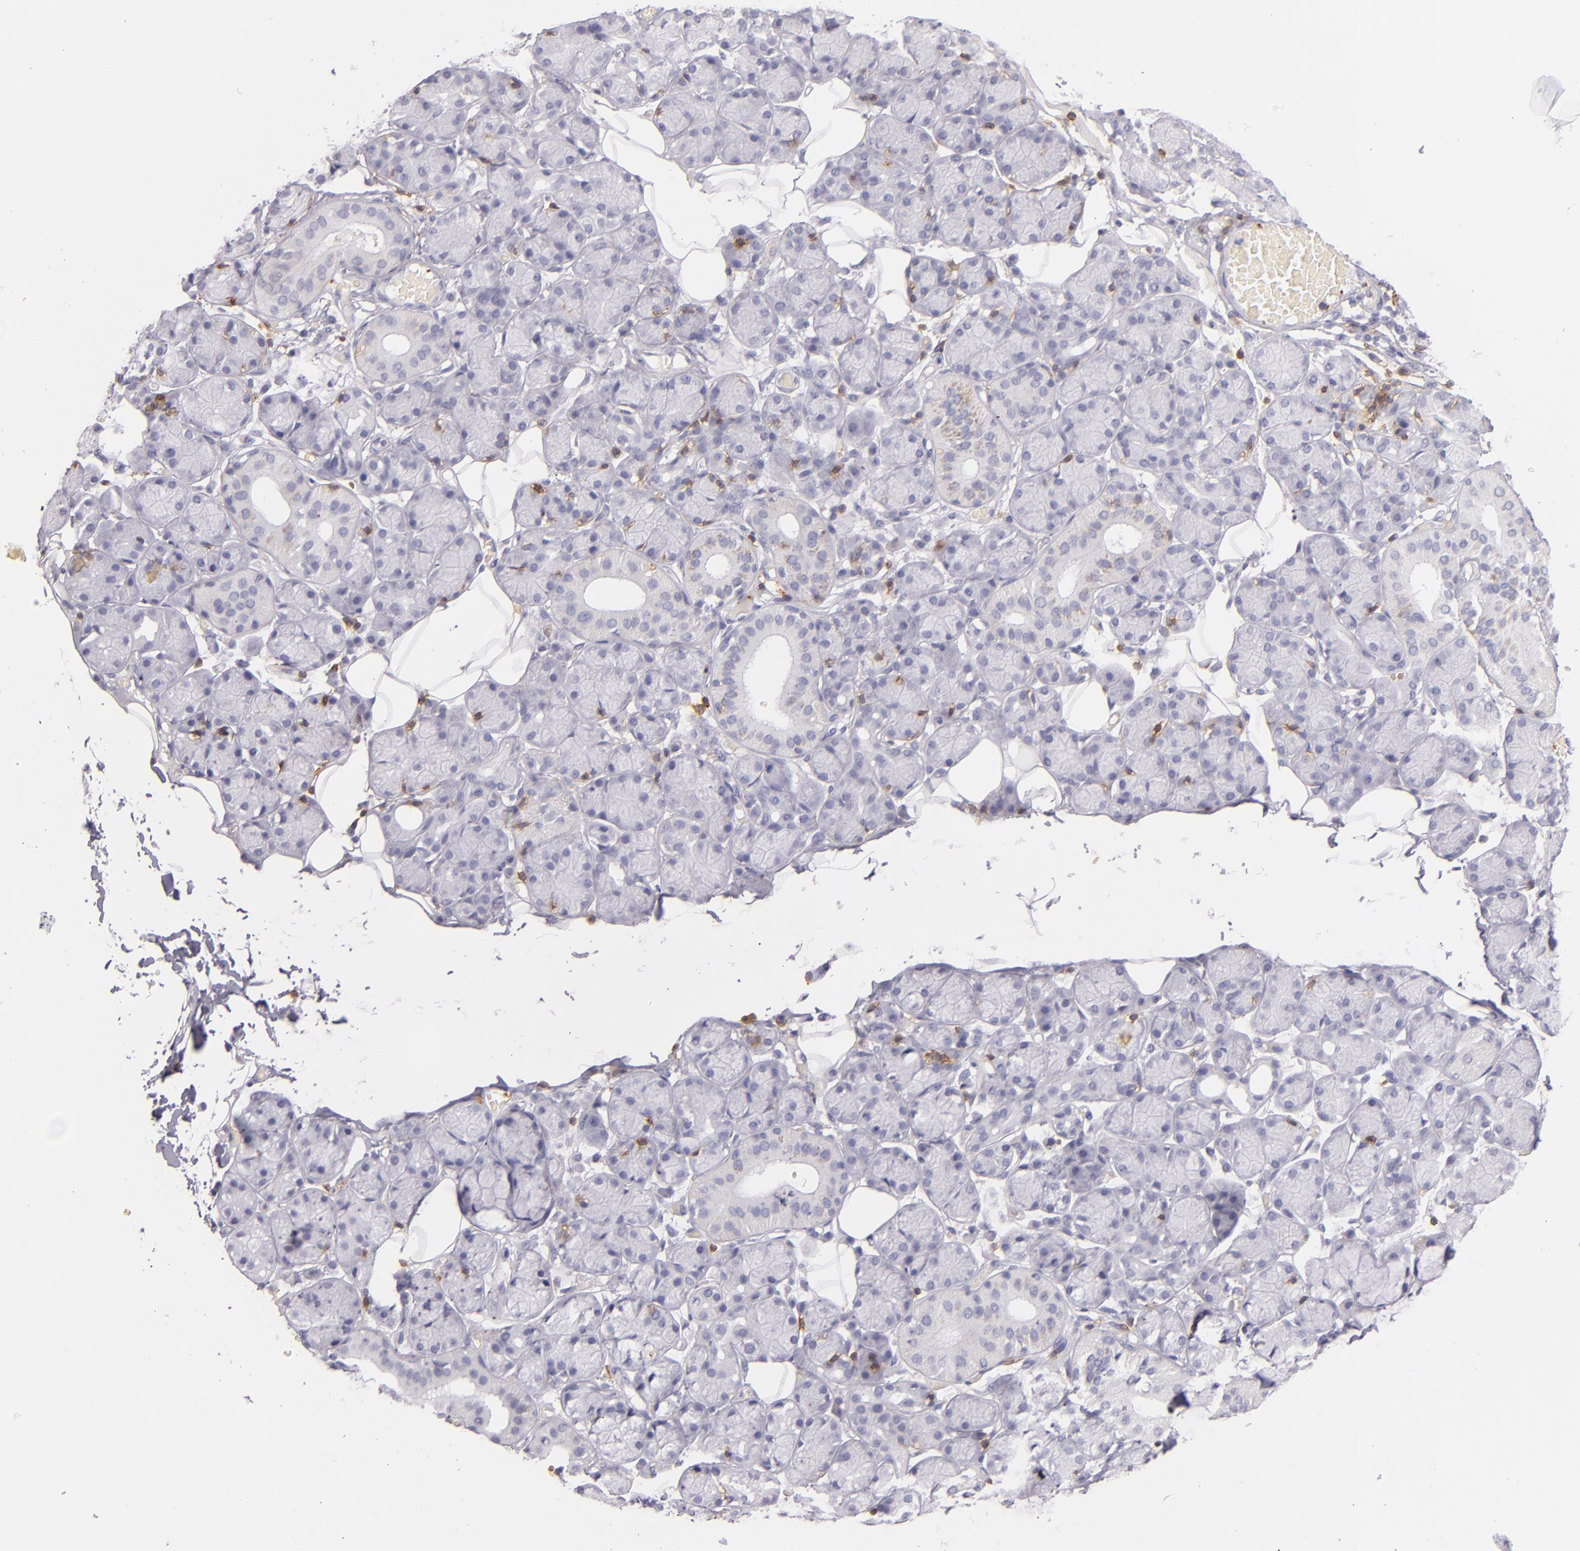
{"staining": {"intensity": "negative", "quantity": "none", "location": "none"}, "tissue": "salivary gland", "cell_type": "Glandular cells", "image_type": "normal", "snomed": [{"axis": "morphology", "description": "Normal tissue, NOS"}, {"axis": "topography", "description": "Salivary gland"}], "caption": "Glandular cells show no significant protein positivity in unremarkable salivary gland. (DAB (3,3'-diaminobenzidine) immunohistochemistry with hematoxylin counter stain).", "gene": "LAT", "patient": {"sex": "male", "age": 54}}